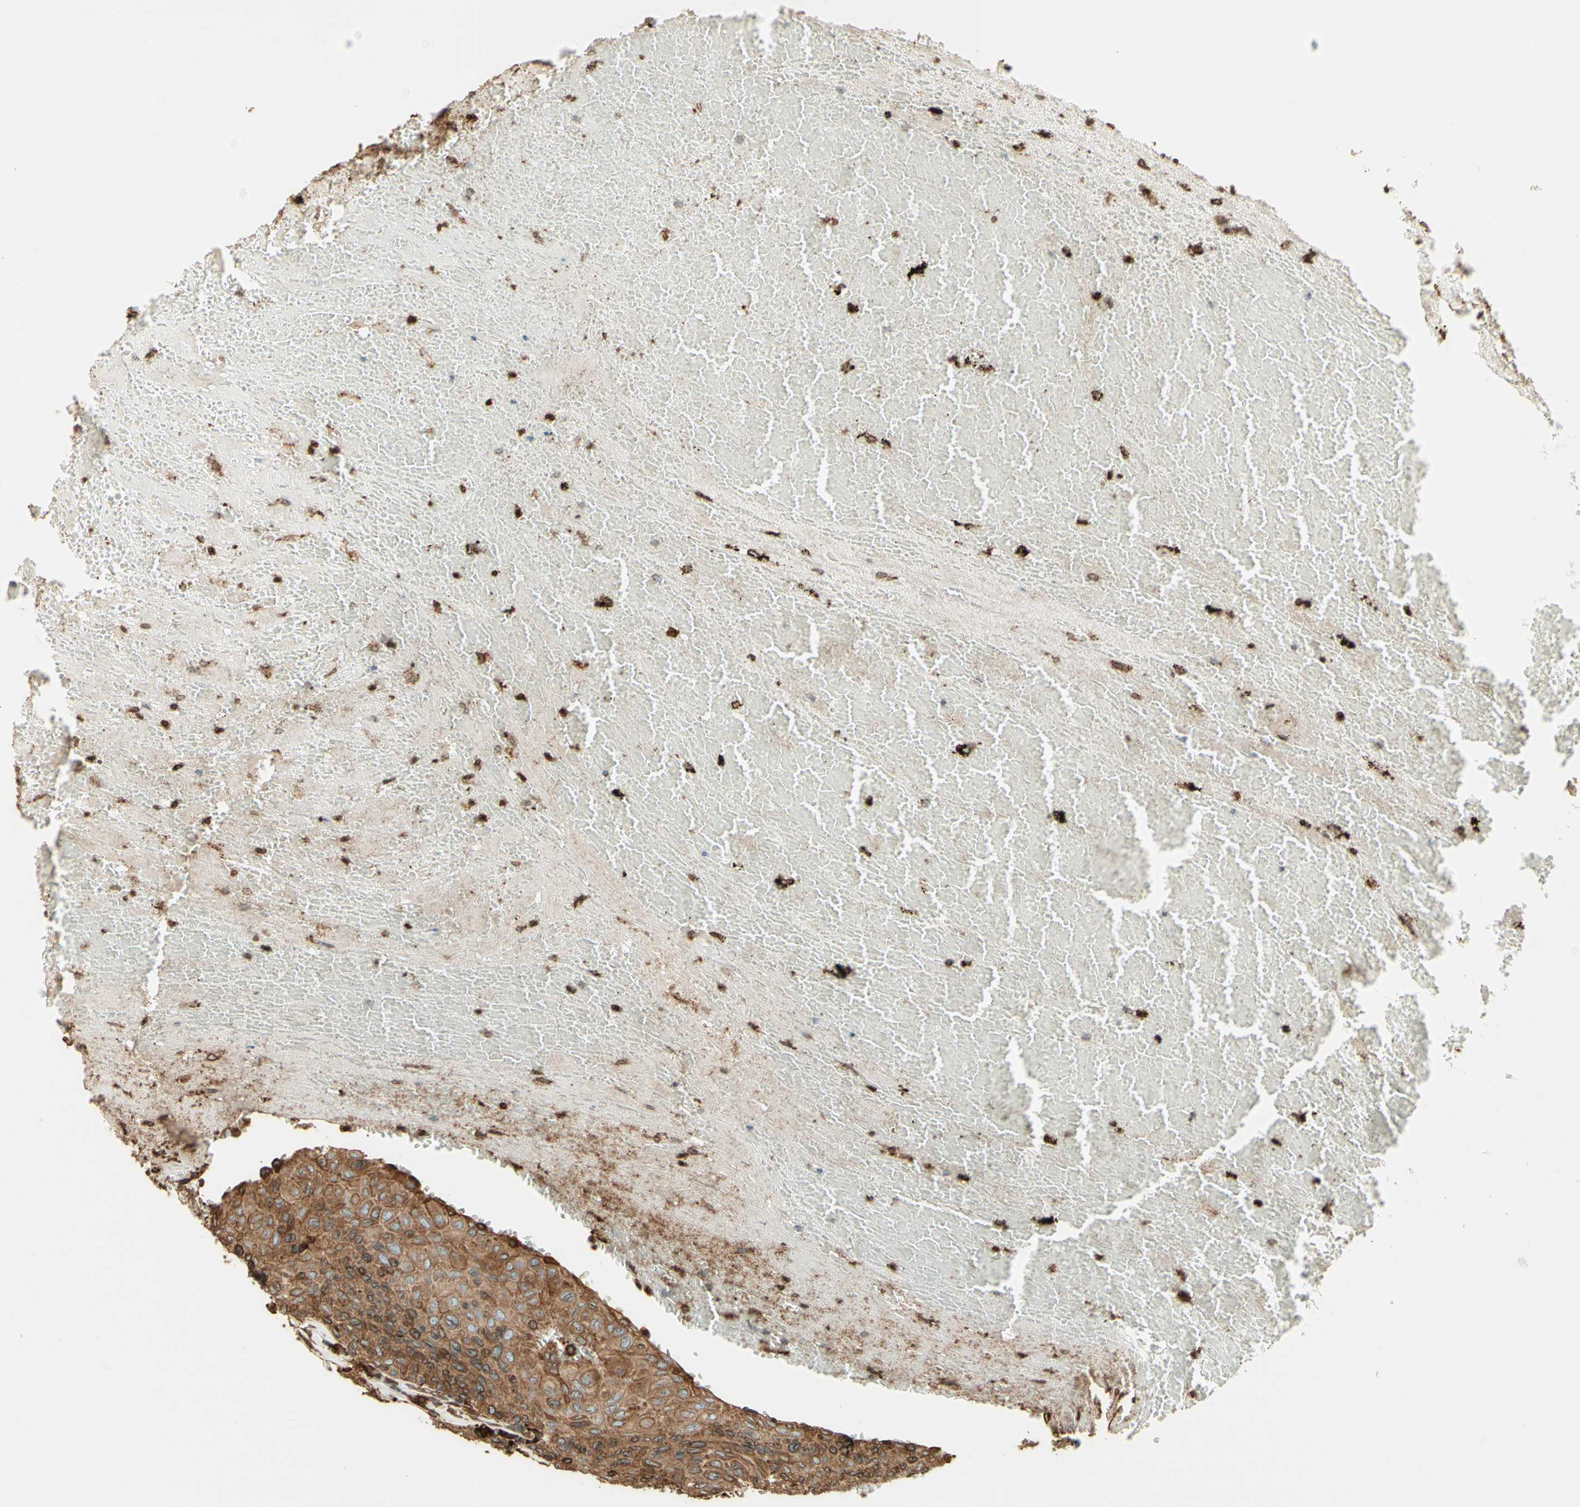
{"staining": {"intensity": "moderate", "quantity": ">75%", "location": "cytoplasmic/membranous"}, "tissue": "urothelial cancer", "cell_type": "Tumor cells", "image_type": "cancer", "snomed": [{"axis": "morphology", "description": "Urothelial carcinoma, High grade"}, {"axis": "topography", "description": "Urinary bladder"}], "caption": "A photomicrograph of human urothelial cancer stained for a protein exhibits moderate cytoplasmic/membranous brown staining in tumor cells. The staining is performed using DAB brown chromogen to label protein expression. The nuclei are counter-stained blue using hematoxylin.", "gene": "CANX", "patient": {"sex": "male", "age": 66}}